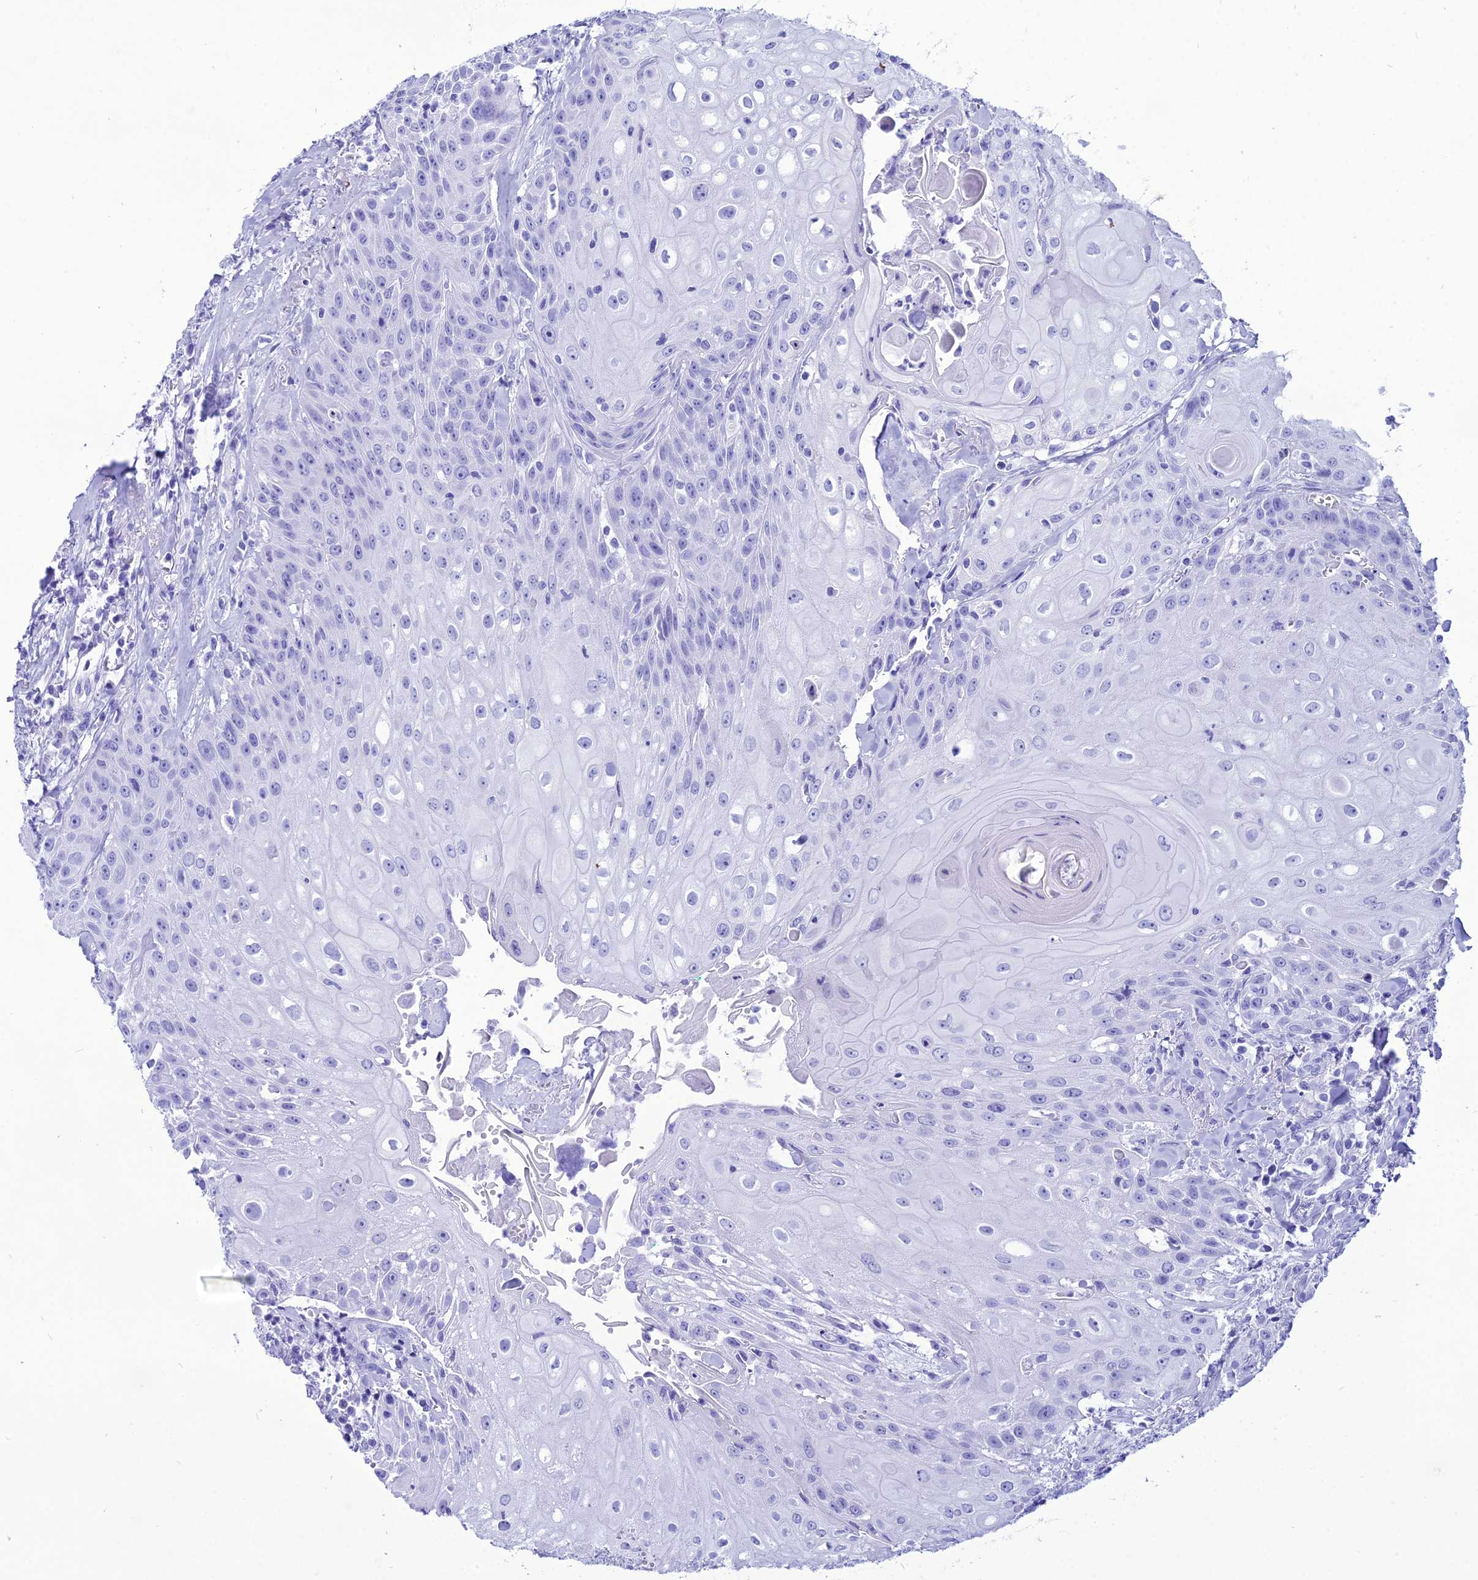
{"staining": {"intensity": "negative", "quantity": "none", "location": "none"}, "tissue": "head and neck cancer", "cell_type": "Tumor cells", "image_type": "cancer", "snomed": [{"axis": "morphology", "description": "Squamous cell carcinoma, NOS"}, {"axis": "topography", "description": "Oral tissue"}, {"axis": "topography", "description": "Head-Neck"}], "caption": "Head and neck squamous cell carcinoma stained for a protein using IHC exhibits no staining tumor cells.", "gene": "PNMA5", "patient": {"sex": "female", "age": 82}}